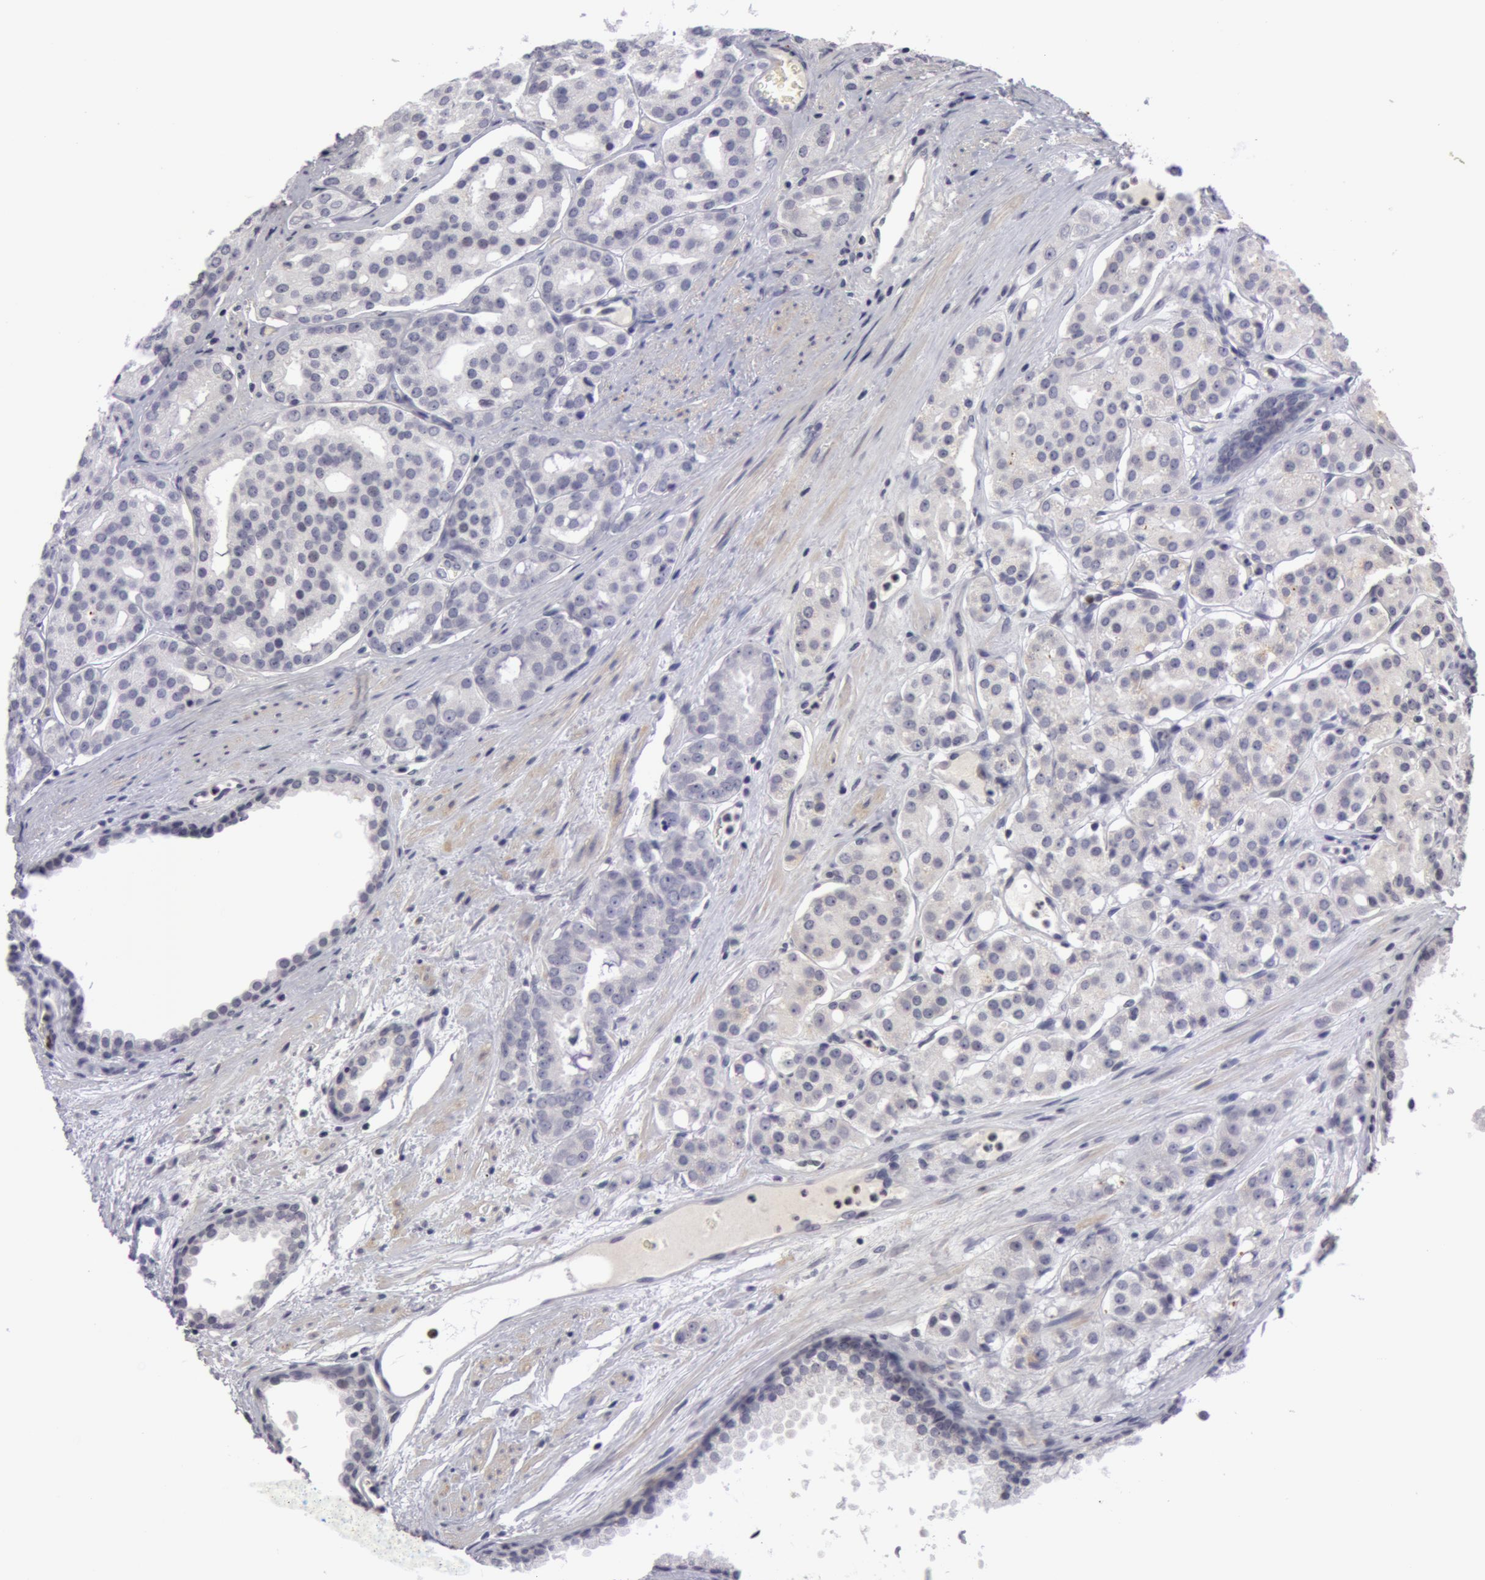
{"staining": {"intensity": "negative", "quantity": "none", "location": "none"}, "tissue": "prostate cancer", "cell_type": "Tumor cells", "image_type": "cancer", "snomed": [{"axis": "morphology", "description": "Adenocarcinoma, High grade"}, {"axis": "topography", "description": "Prostate"}], "caption": "This is an IHC image of human prostate cancer (high-grade adenocarcinoma). There is no staining in tumor cells.", "gene": "NLGN4X", "patient": {"sex": "male", "age": 64}}